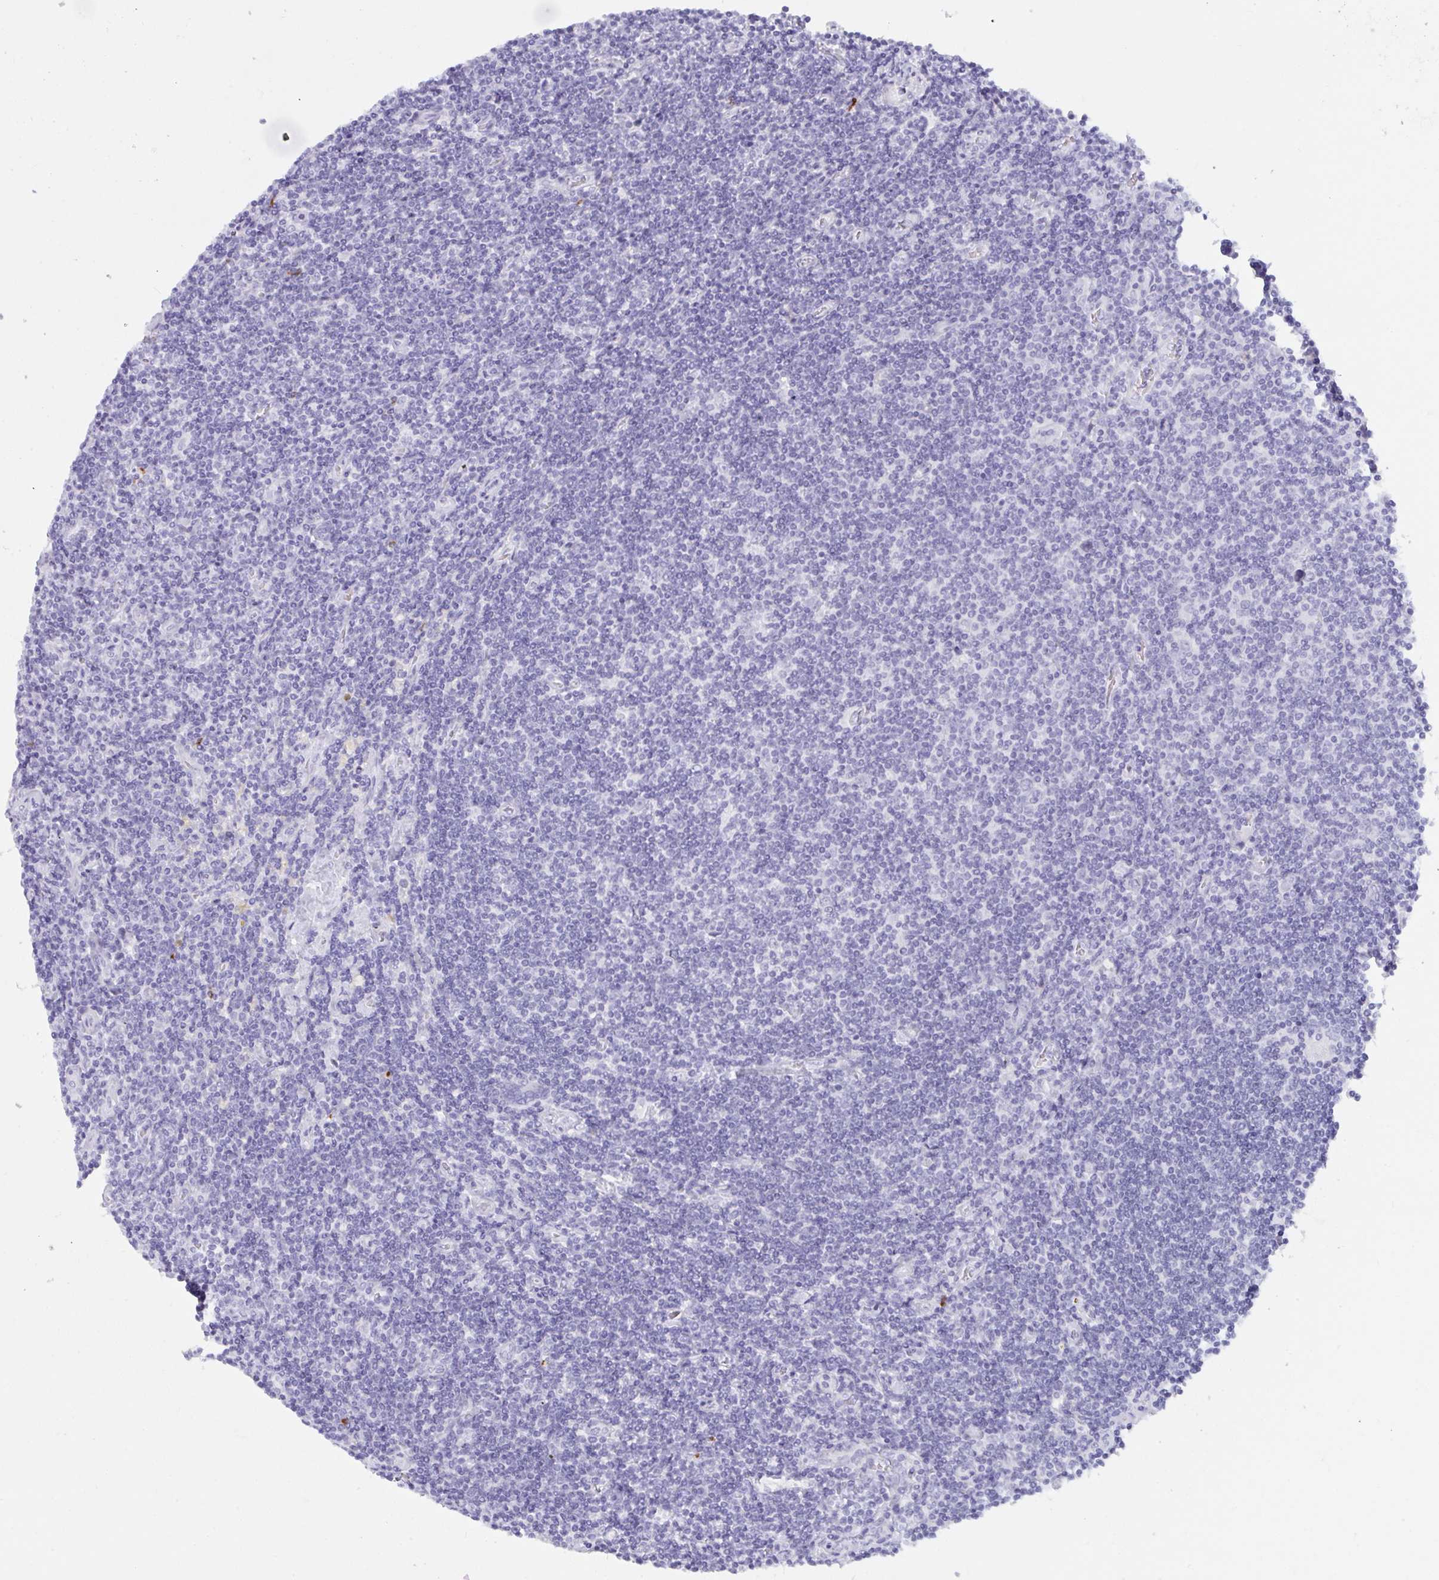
{"staining": {"intensity": "negative", "quantity": "none", "location": "none"}, "tissue": "lymphoma", "cell_type": "Tumor cells", "image_type": "cancer", "snomed": [{"axis": "morphology", "description": "Hodgkin's disease, NOS"}, {"axis": "topography", "description": "Lymph node"}], "caption": "Tumor cells are negative for protein expression in human lymphoma.", "gene": "ZNF684", "patient": {"sex": "male", "age": 40}}